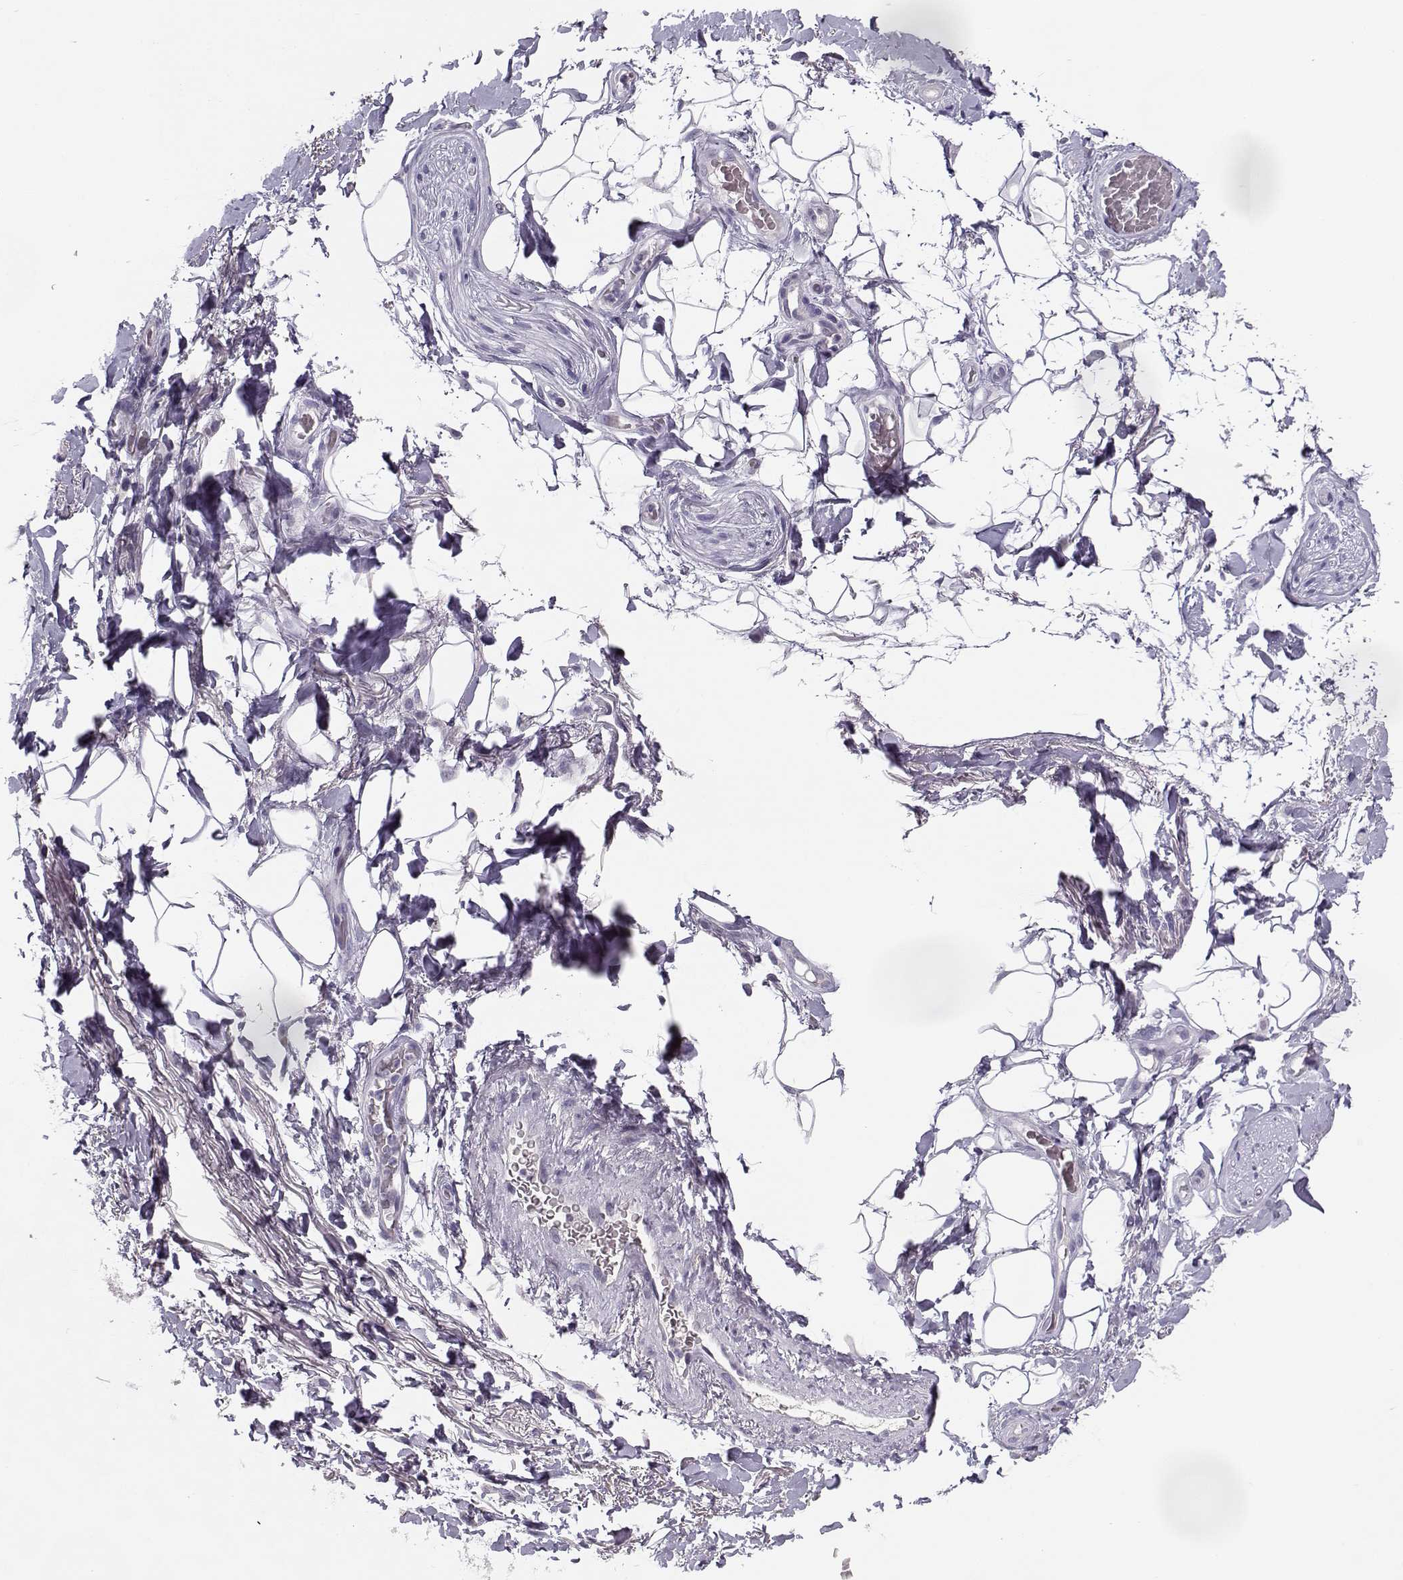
{"staining": {"intensity": "negative", "quantity": "none", "location": "none"}, "tissue": "adipose tissue", "cell_type": "Adipocytes", "image_type": "normal", "snomed": [{"axis": "morphology", "description": "Normal tissue, NOS"}, {"axis": "topography", "description": "Anal"}, {"axis": "topography", "description": "Peripheral nerve tissue"}], "caption": "Immunohistochemistry micrograph of unremarkable adipose tissue: human adipose tissue stained with DAB displays no significant protein positivity in adipocytes. (Immunohistochemistry, brightfield microscopy, high magnification).", "gene": "CFAP77", "patient": {"sex": "male", "age": 53}}